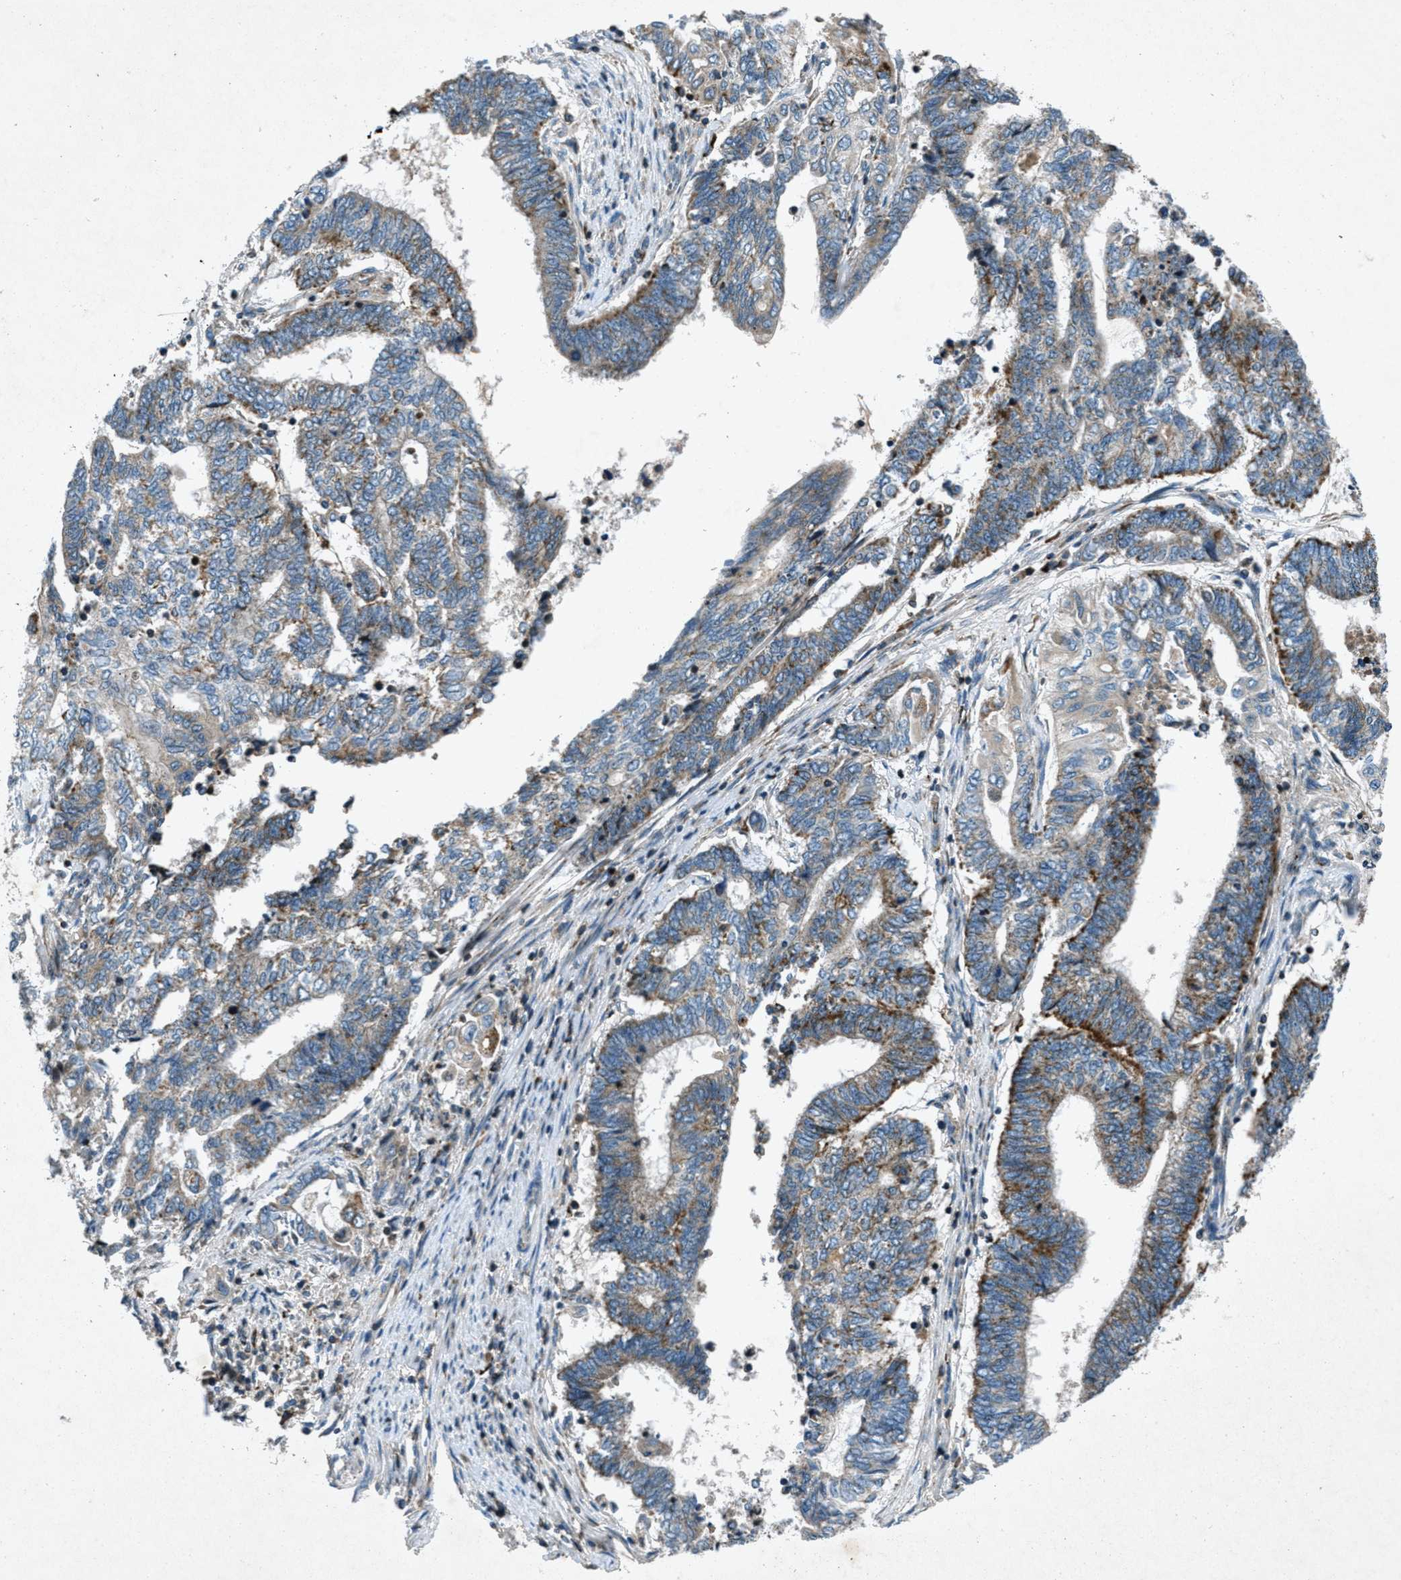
{"staining": {"intensity": "moderate", "quantity": ">75%", "location": "cytoplasmic/membranous"}, "tissue": "endometrial cancer", "cell_type": "Tumor cells", "image_type": "cancer", "snomed": [{"axis": "morphology", "description": "Adenocarcinoma, NOS"}, {"axis": "topography", "description": "Uterus"}, {"axis": "topography", "description": "Endometrium"}], "caption": "Immunohistochemical staining of human adenocarcinoma (endometrial) shows moderate cytoplasmic/membranous protein staining in approximately >75% of tumor cells.", "gene": "CLEC2D", "patient": {"sex": "female", "age": 70}}